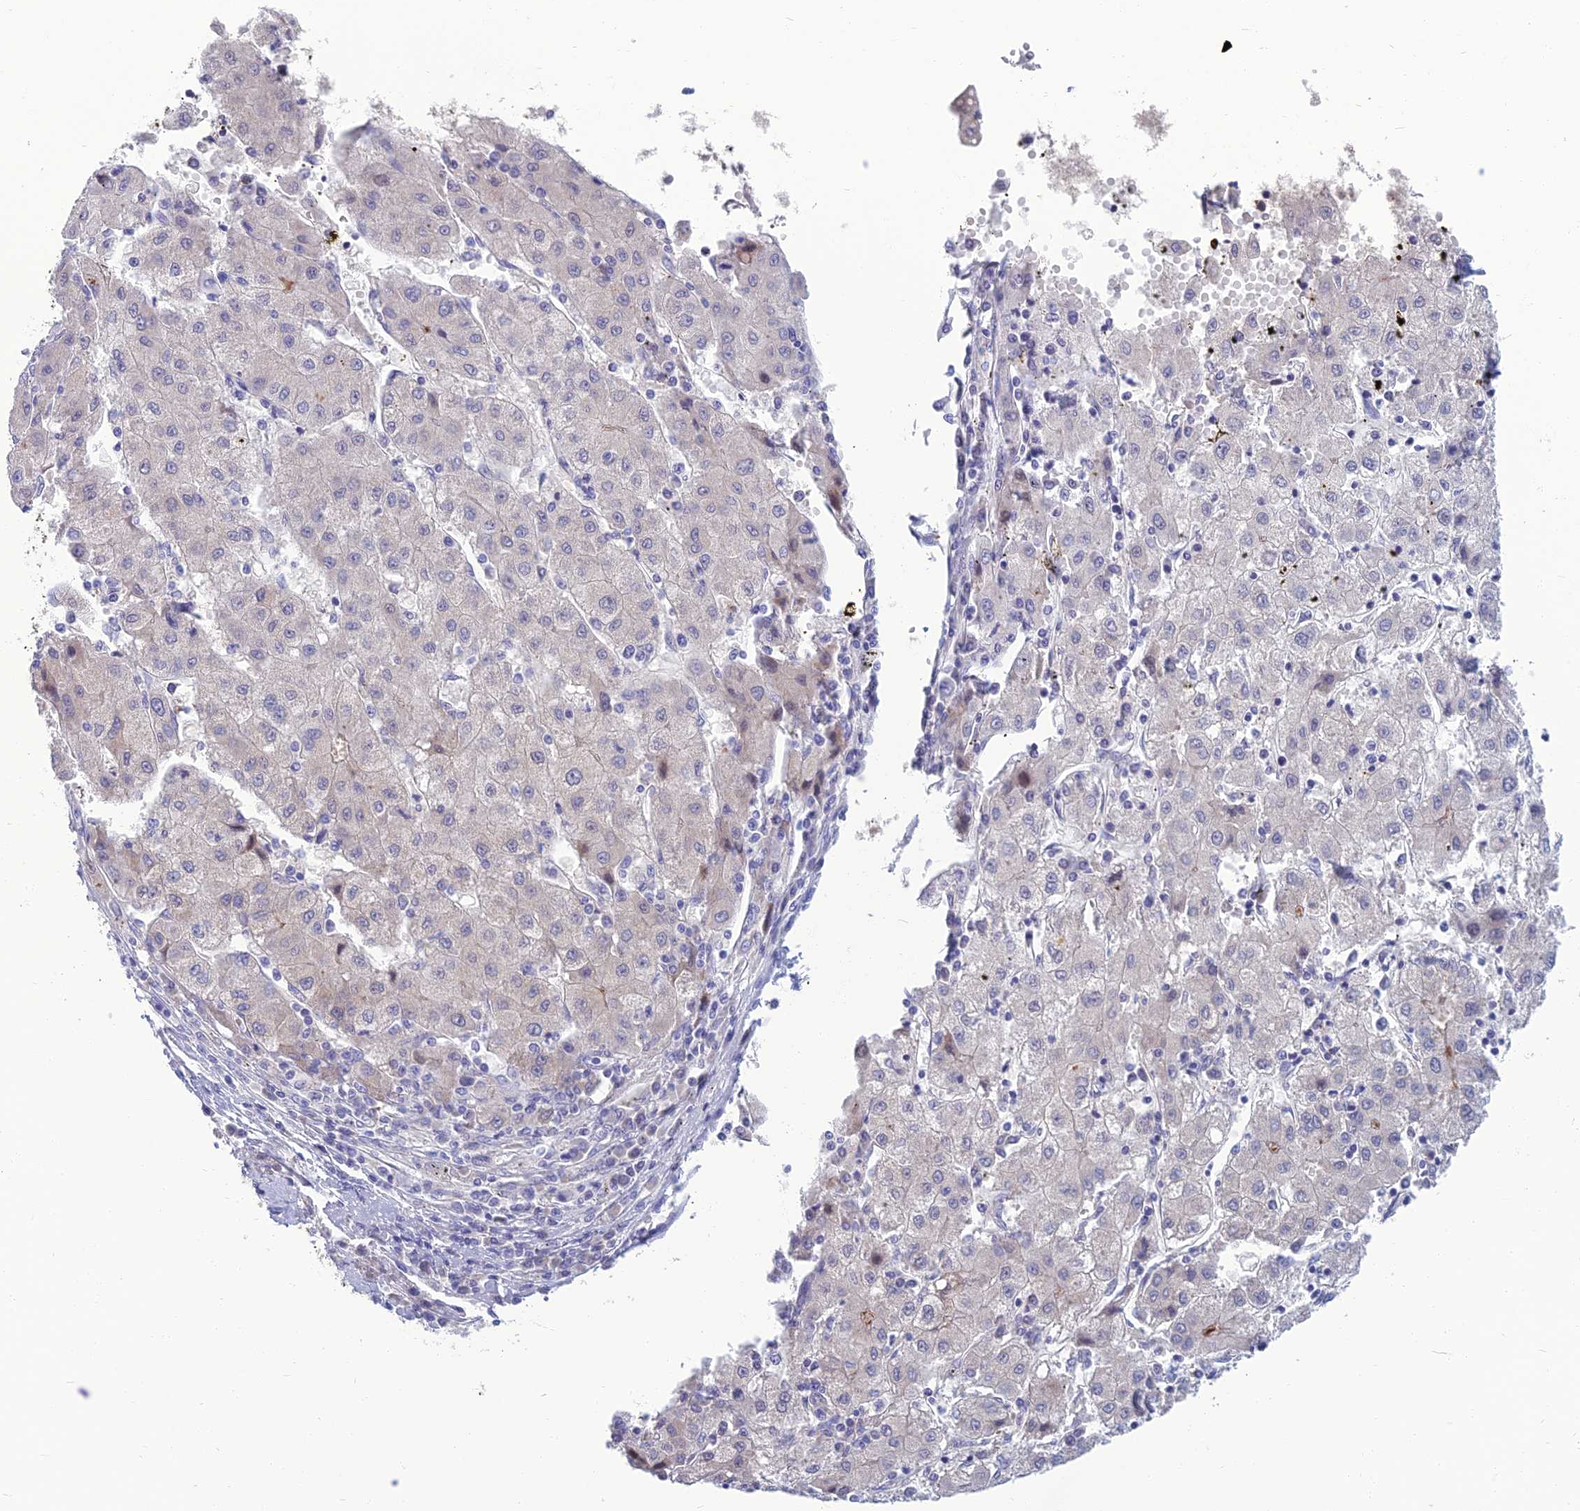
{"staining": {"intensity": "negative", "quantity": "none", "location": "none"}, "tissue": "liver cancer", "cell_type": "Tumor cells", "image_type": "cancer", "snomed": [{"axis": "morphology", "description": "Carcinoma, Hepatocellular, NOS"}, {"axis": "topography", "description": "Liver"}], "caption": "Immunohistochemistry (IHC) of liver cancer reveals no positivity in tumor cells. (Stains: DAB immunohistochemistry (IHC) with hematoxylin counter stain, Microscopy: brightfield microscopy at high magnification).", "gene": "SPTLC3", "patient": {"sex": "male", "age": 72}}